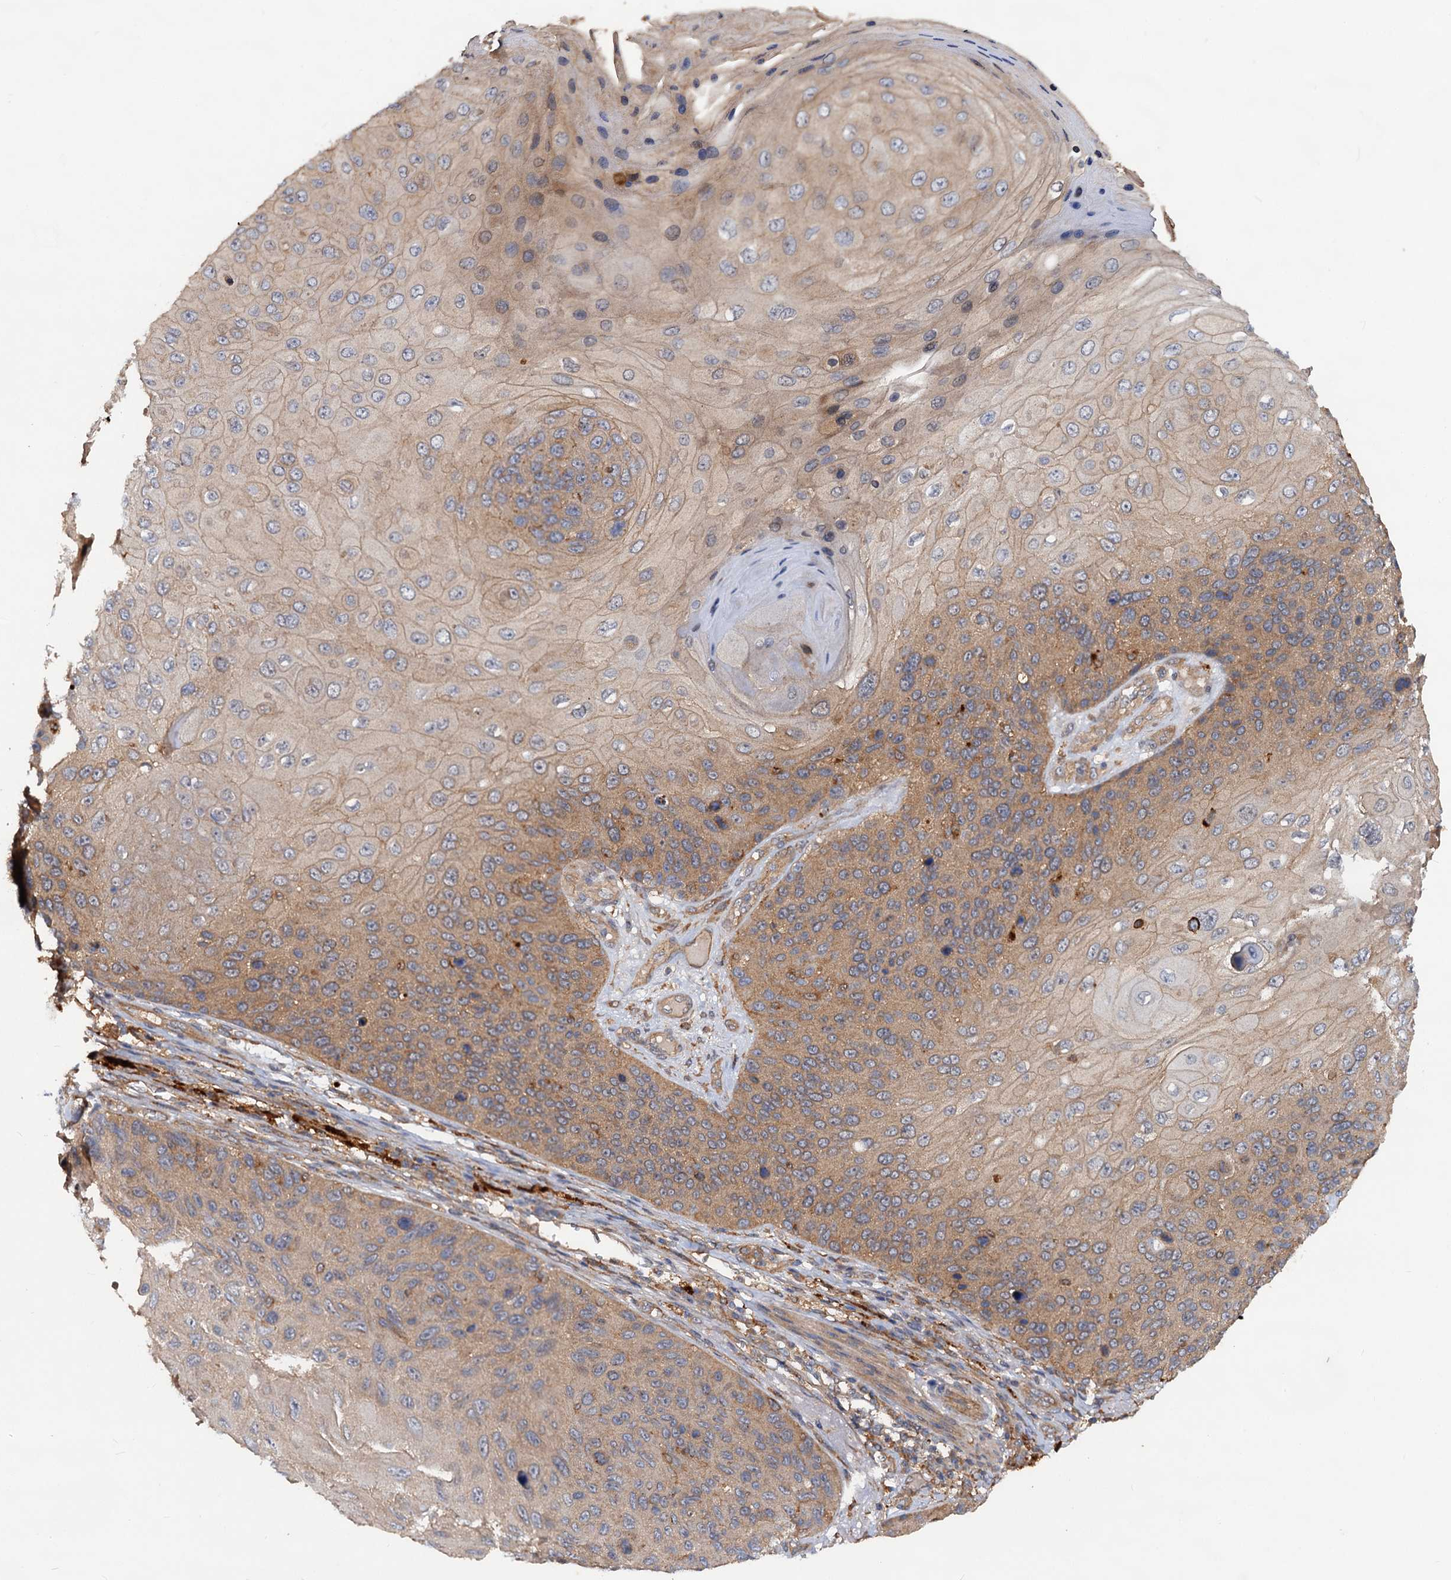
{"staining": {"intensity": "weak", "quantity": "25%-75%", "location": "cytoplasmic/membranous"}, "tissue": "skin cancer", "cell_type": "Tumor cells", "image_type": "cancer", "snomed": [{"axis": "morphology", "description": "Squamous cell carcinoma, NOS"}, {"axis": "topography", "description": "Skin"}], "caption": "This is an image of immunohistochemistry staining of squamous cell carcinoma (skin), which shows weak expression in the cytoplasmic/membranous of tumor cells.", "gene": "VPS29", "patient": {"sex": "female", "age": 88}}